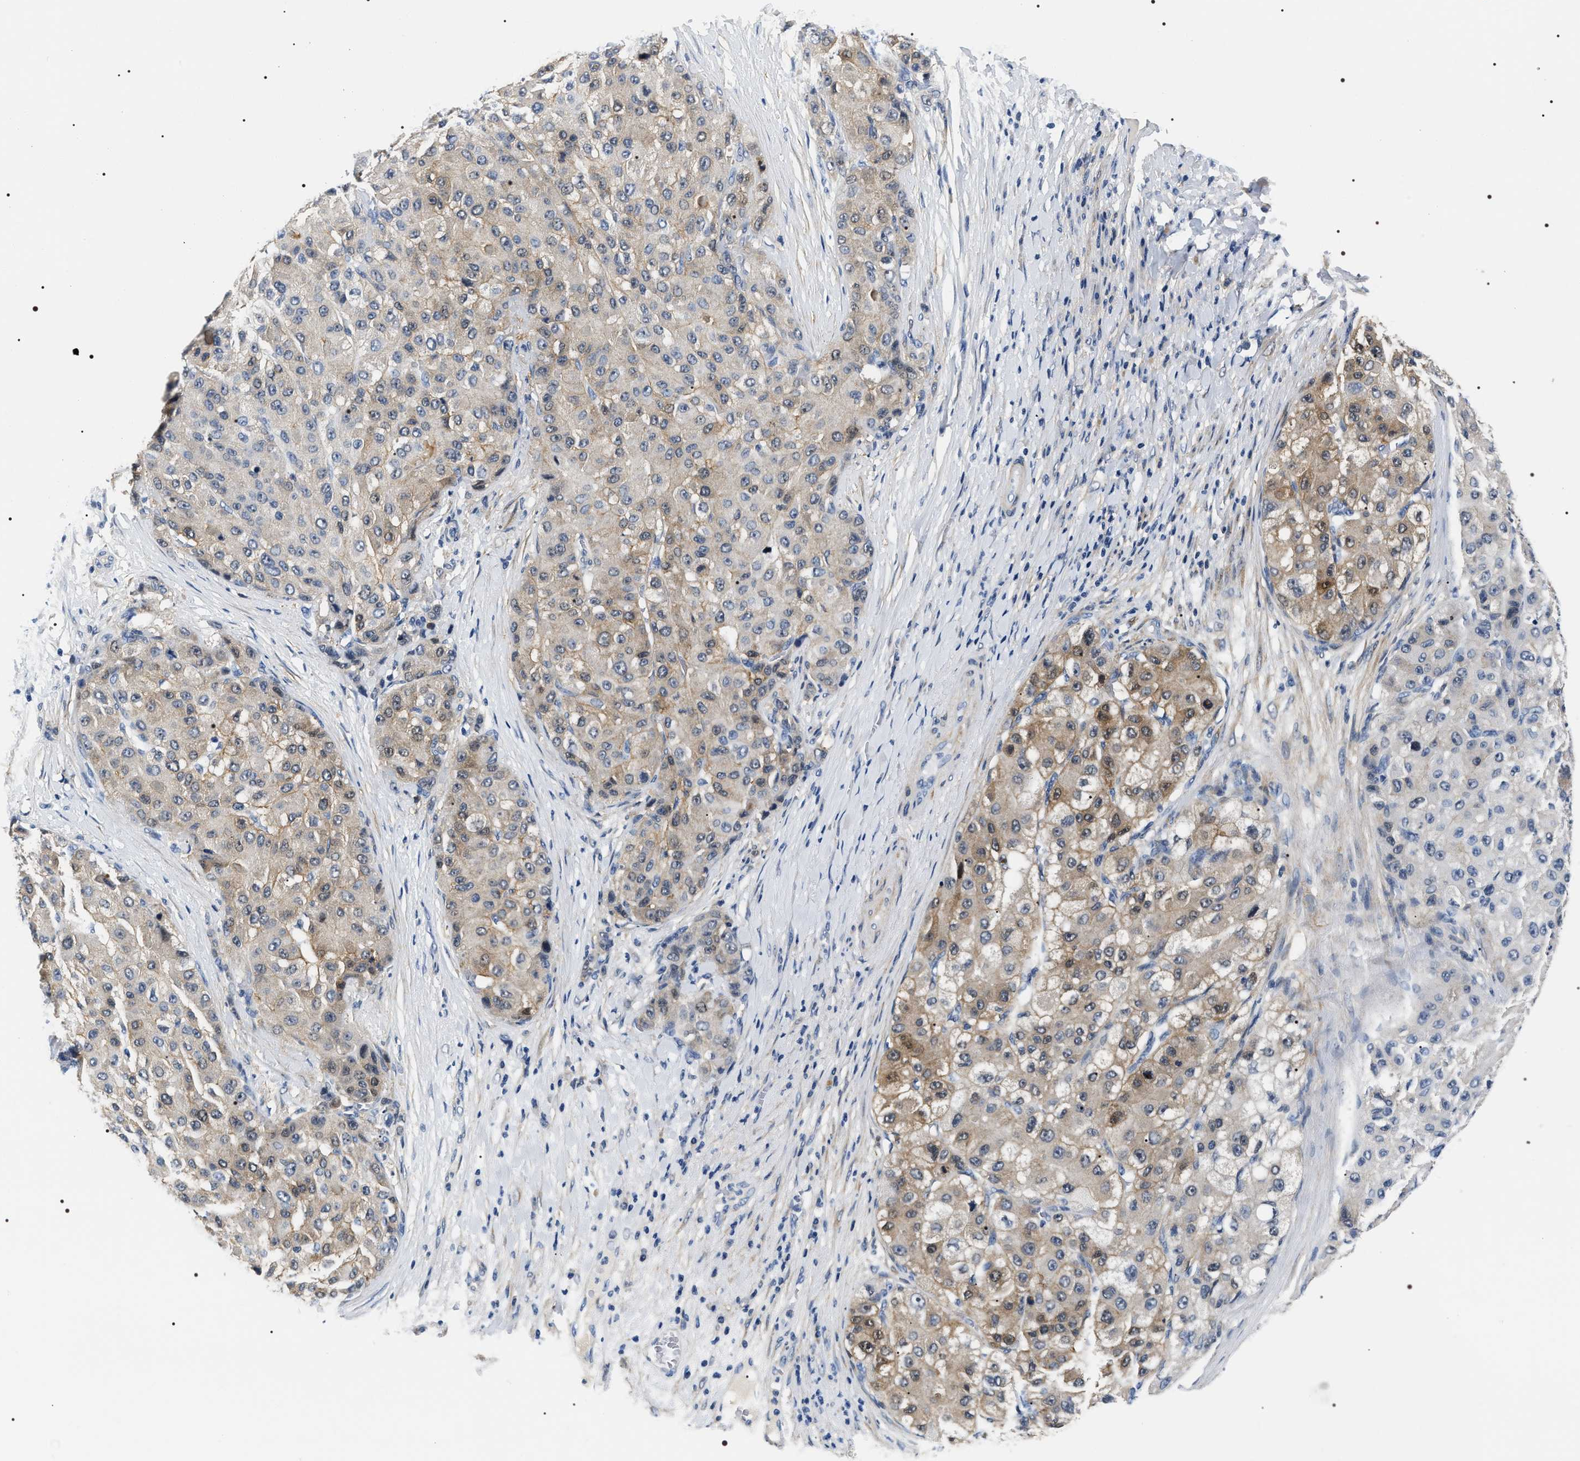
{"staining": {"intensity": "weak", "quantity": "25%-75%", "location": "cytoplasmic/membranous"}, "tissue": "liver cancer", "cell_type": "Tumor cells", "image_type": "cancer", "snomed": [{"axis": "morphology", "description": "Carcinoma, Hepatocellular, NOS"}, {"axis": "topography", "description": "Liver"}], "caption": "Protein positivity by IHC exhibits weak cytoplasmic/membranous positivity in approximately 25%-75% of tumor cells in hepatocellular carcinoma (liver). (Stains: DAB (3,3'-diaminobenzidine) in brown, nuclei in blue, Microscopy: brightfield microscopy at high magnification).", "gene": "BAG2", "patient": {"sex": "male", "age": 80}}